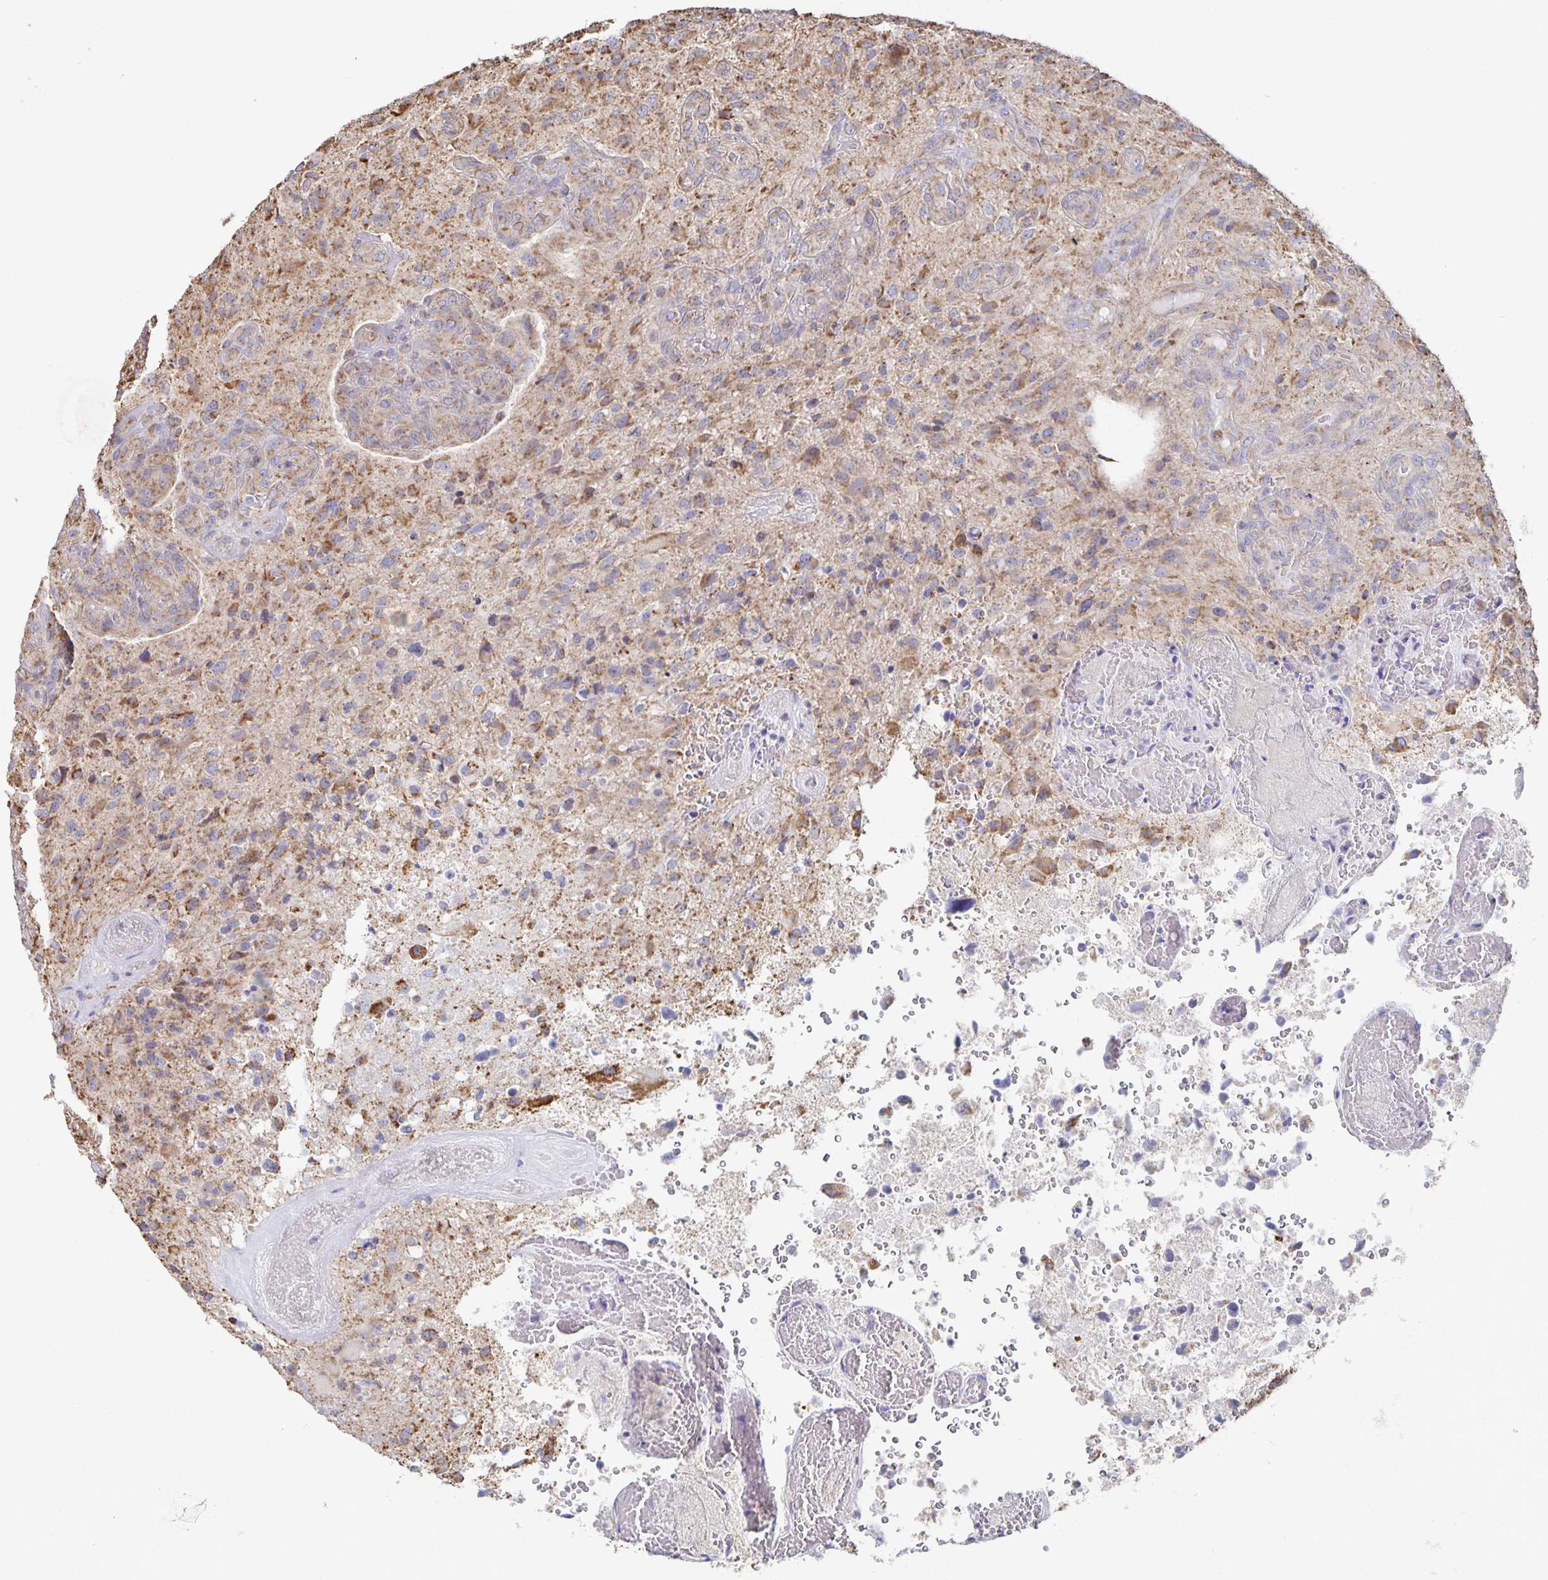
{"staining": {"intensity": "moderate", "quantity": ">75%", "location": "cytoplasmic/membranous"}, "tissue": "glioma", "cell_type": "Tumor cells", "image_type": "cancer", "snomed": [{"axis": "morphology", "description": "Glioma, malignant, High grade"}, {"axis": "topography", "description": "Brain"}], "caption": "High-grade glioma (malignant) tissue shows moderate cytoplasmic/membranous staining in approximately >75% of tumor cells", "gene": "NKX2-8", "patient": {"sex": "male", "age": 53}}